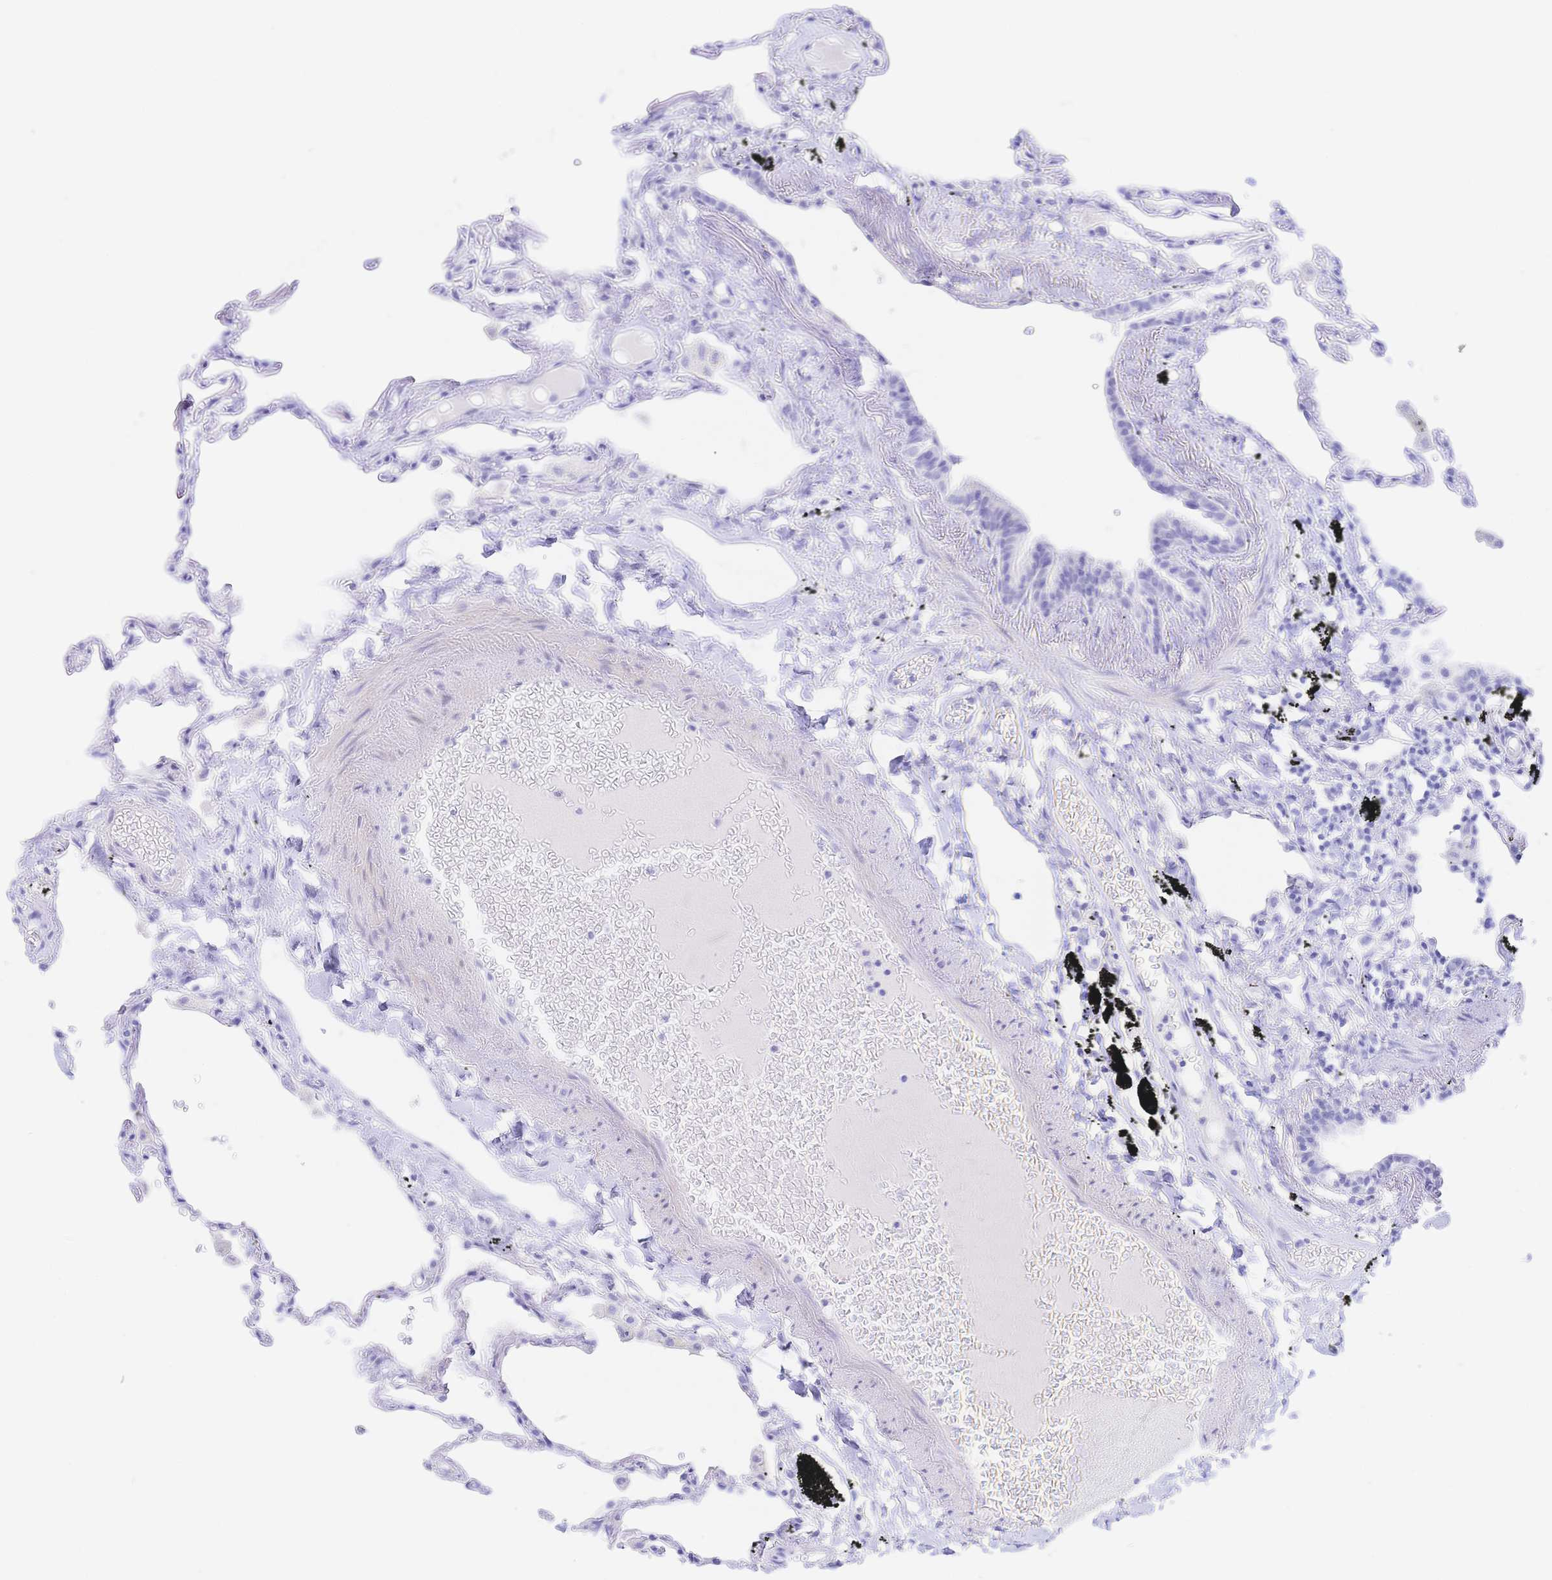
{"staining": {"intensity": "negative", "quantity": "none", "location": "none"}, "tissue": "lung", "cell_type": "Alveolar cells", "image_type": "normal", "snomed": [{"axis": "morphology", "description": "Normal tissue, NOS"}, {"axis": "topography", "description": "Lung"}], "caption": "Alveolar cells are negative for brown protein staining in benign lung.", "gene": "KCNH6", "patient": {"sex": "female", "age": 67}}